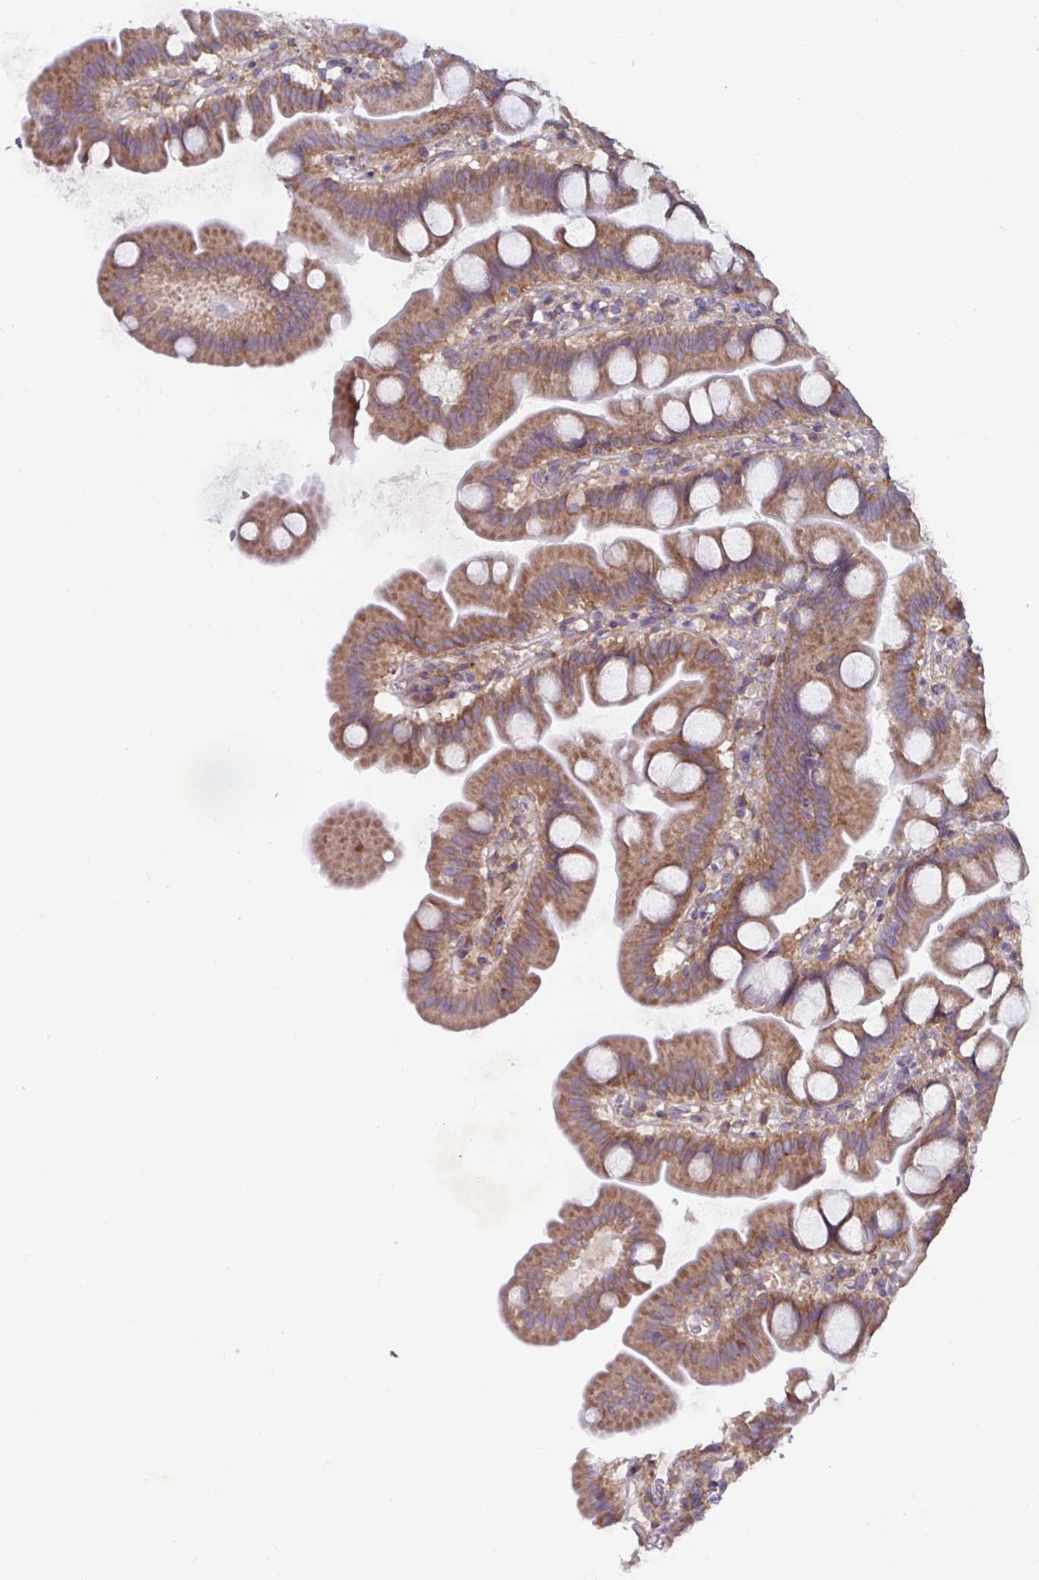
{"staining": {"intensity": "strong", "quantity": ">75%", "location": "cytoplasmic/membranous"}, "tissue": "small intestine", "cell_type": "Glandular cells", "image_type": "normal", "snomed": [{"axis": "morphology", "description": "Normal tissue, NOS"}, {"axis": "topography", "description": "Small intestine"}], "caption": "Immunohistochemistry (IHC) of benign human small intestine demonstrates high levels of strong cytoplasmic/membranous positivity in approximately >75% of glandular cells. (Stains: DAB (3,3'-diaminobenzidine) in brown, nuclei in blue, Microscopy: brightfield microscopy at high magnification).", "gene": "FAM120A", "patient": {"sex": "female", "age": 68}}